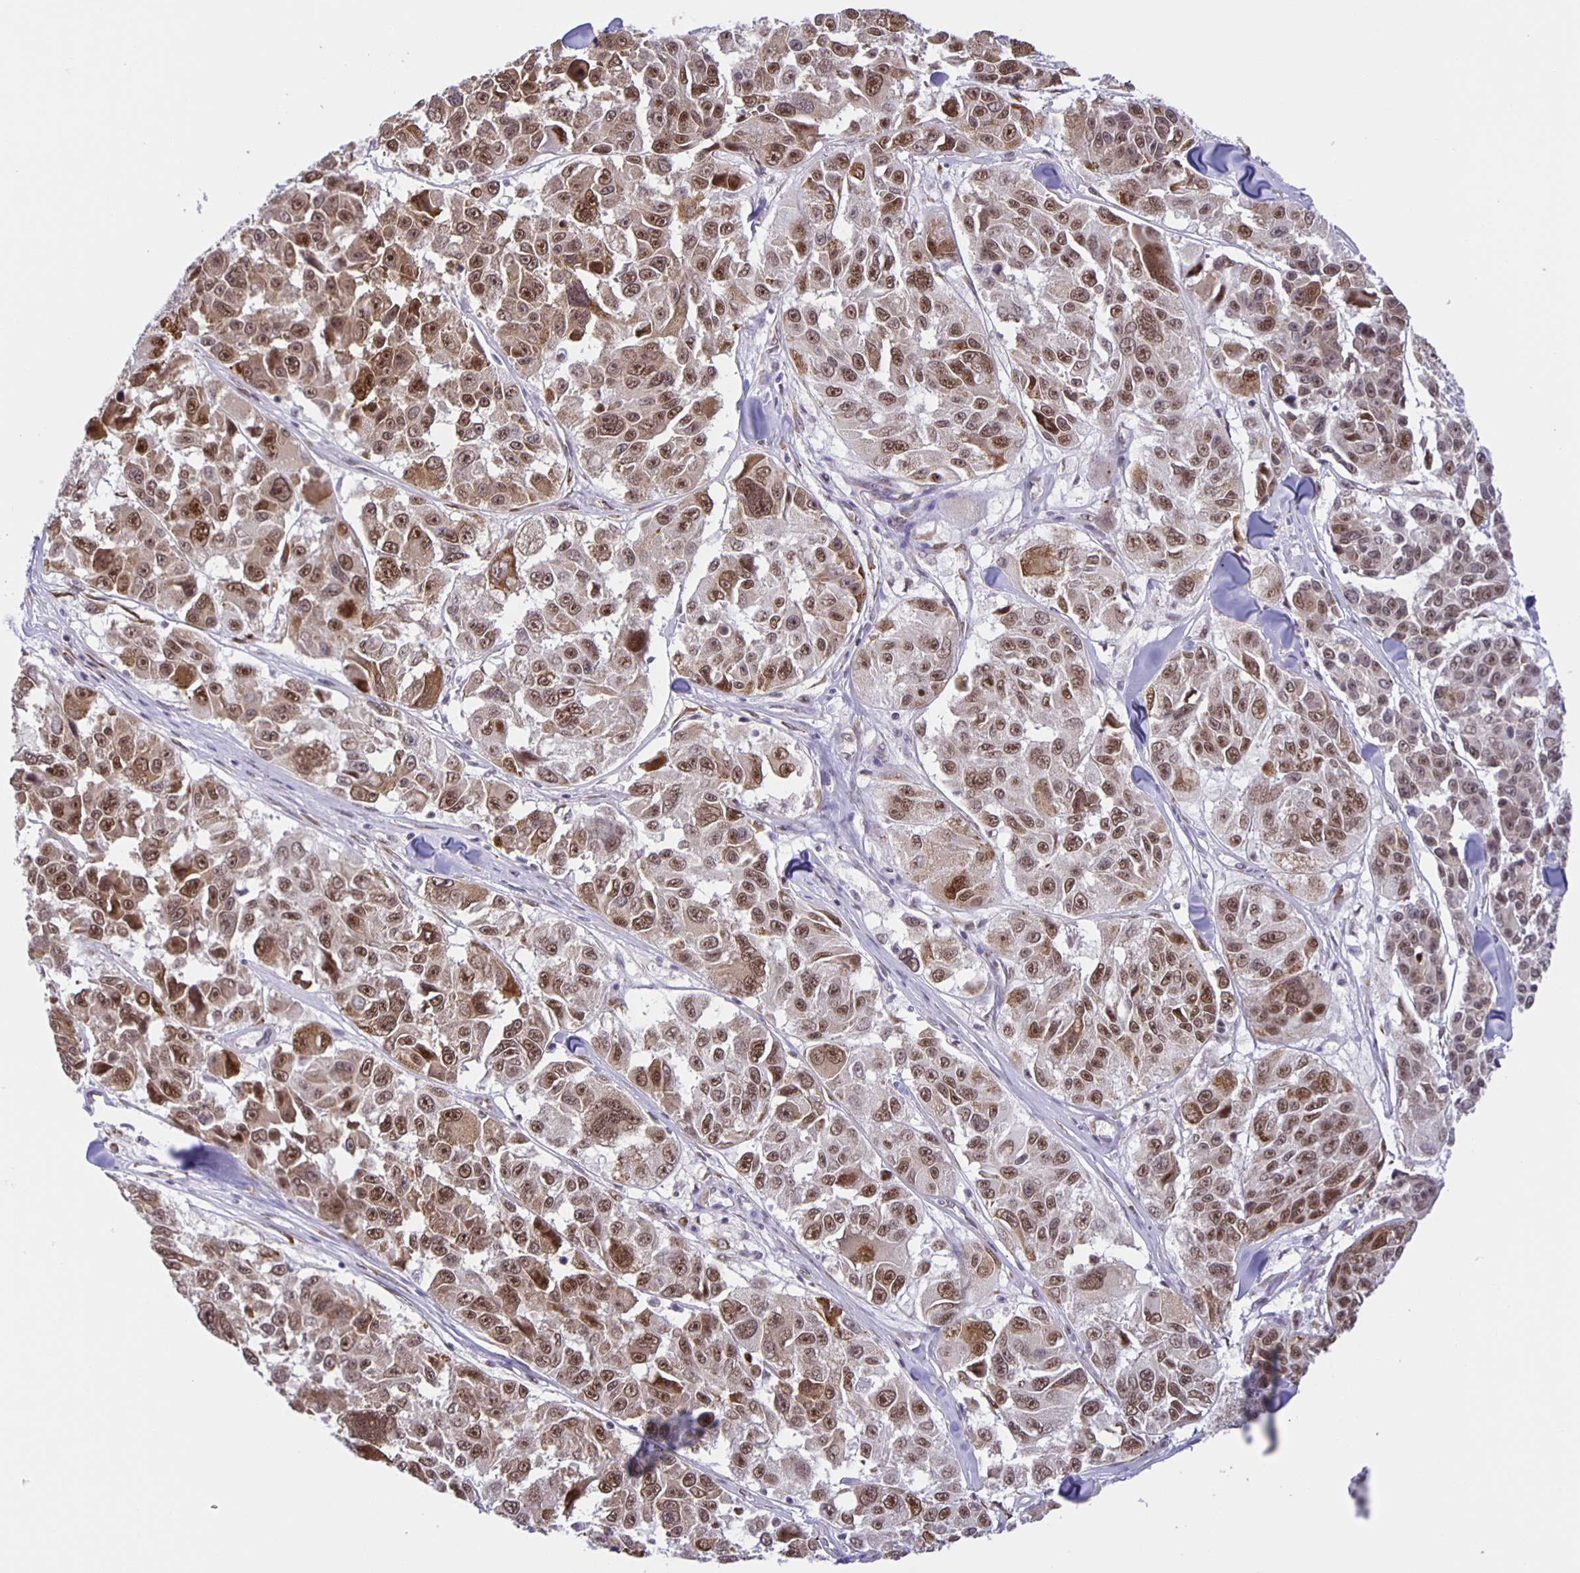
{"staining": {"intensity": "moderate", "quantity": ">75%", "location": "cytoplasmic/membranous,nuclear"}, "tissue": "melanoma", "cell_type": "Tumor cells", "image_type": "cancer", "snomed": [{"axis": "morphology", "description": "Malignant melanoma, NOS"}, {"axis": "topography", "description": "Skin"}], "caption": "Melanoma was stained to show a protein in brown. There is medium levels of moderate cytoplasmic/membranous and nuclear positivity in approximately >75% of tumor cells. (Stains: DAB (3,3'-diaminobenzidine) in brown, nuclei in blue, Microscopy: brightfield microscopy at high magnification).", "gene": "ZRANB2", "patient": {"sex": "female", "age": 66}}